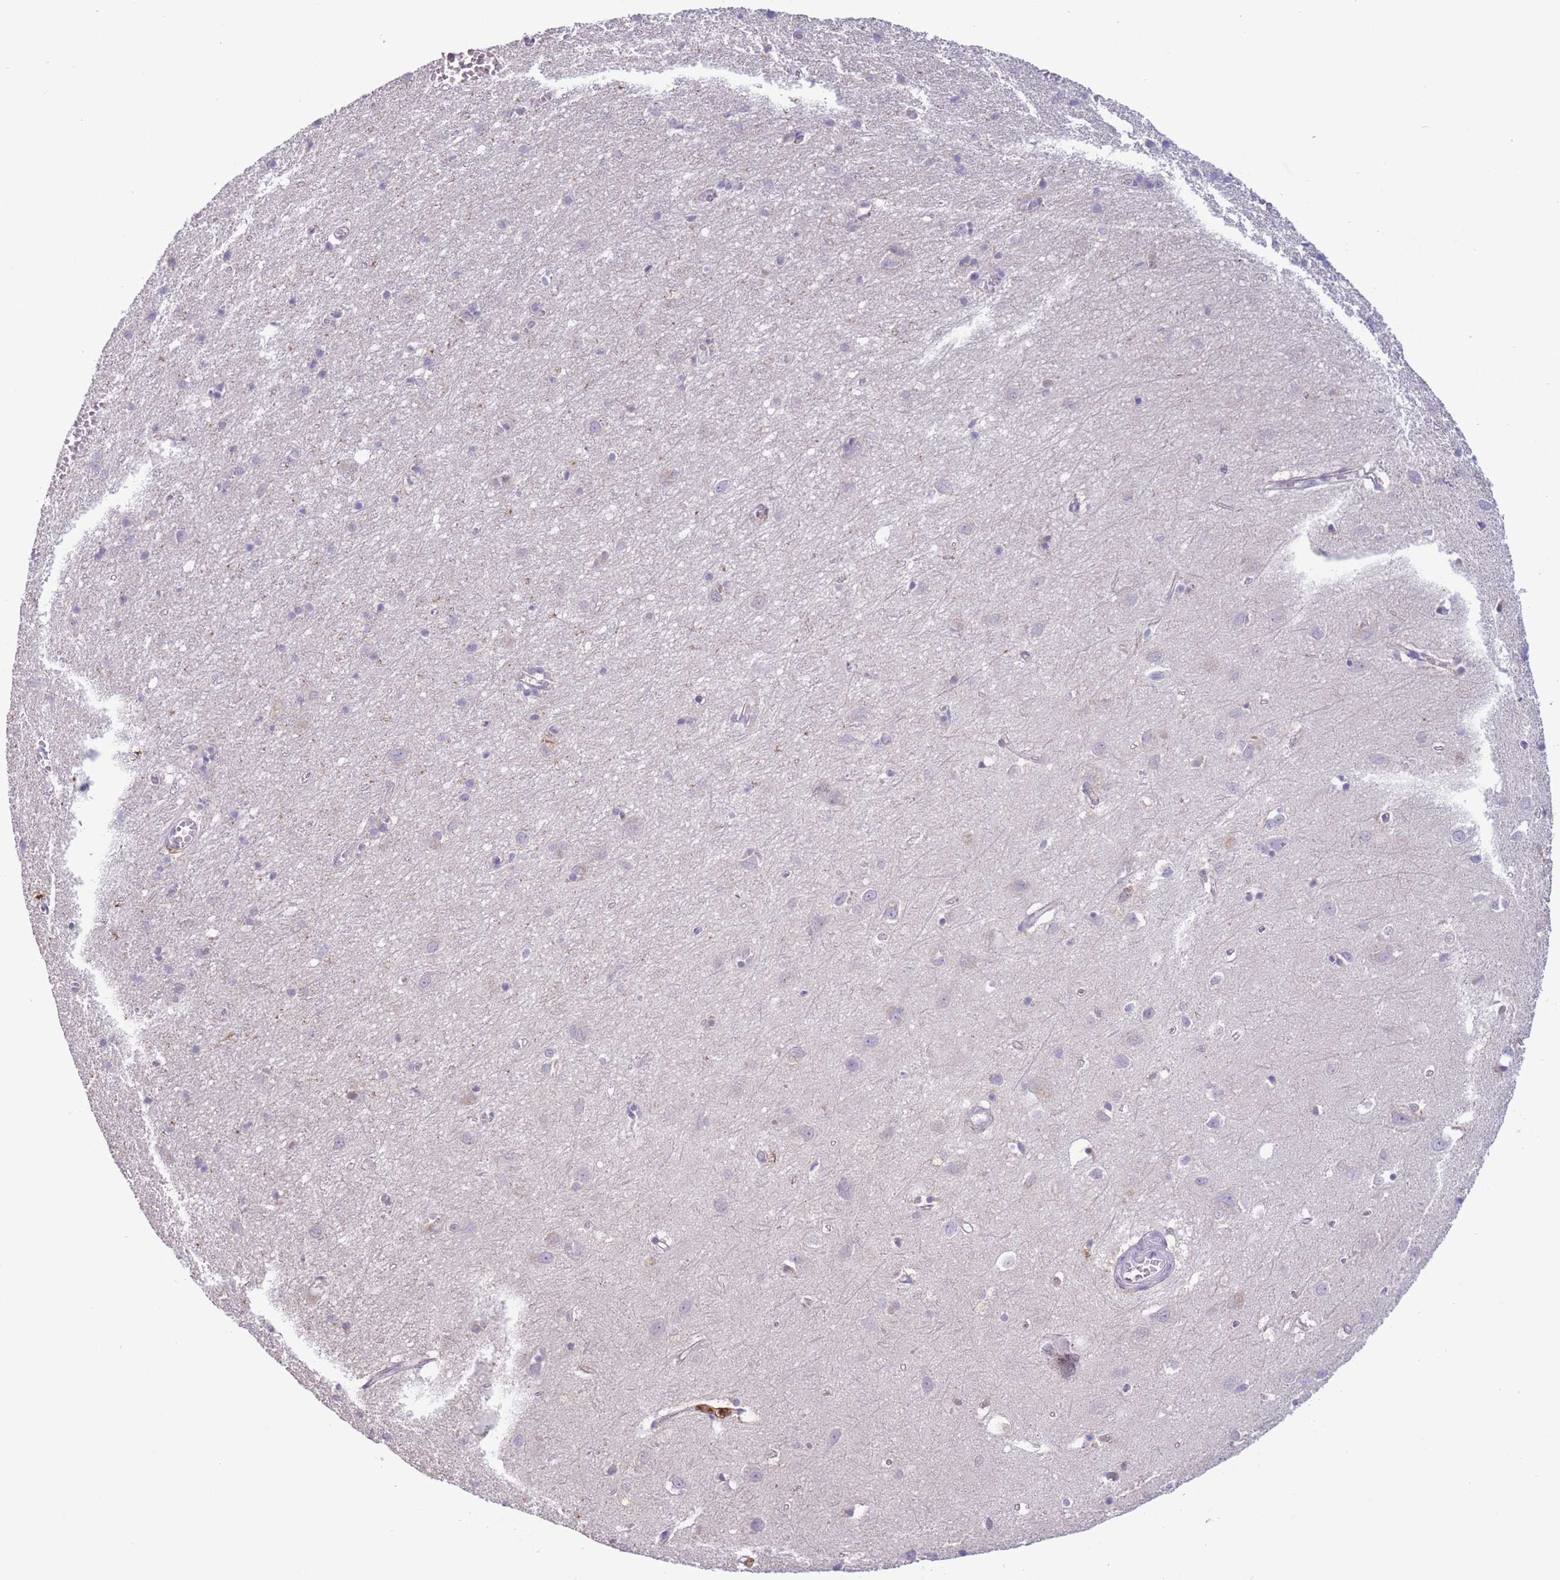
{"staining": {"intensity": "negative", "quantity": "none", "location": "none"}, "tissue": "cerebral cortex", "cell_type": "Endothelial cells", "image_type": "normal", "snomed": [{"axis": "morphology", "description": "Normal tissue, NOS"}, {"axis": "topography", "description": "Cerebral cortex"}], "caption": "Protein analysis of unremarkable cerebral cortex shows no significant expression in endothelial cells.", "gene": "ST3GAL4", "patient": {"sex": "female", "age": 64}}